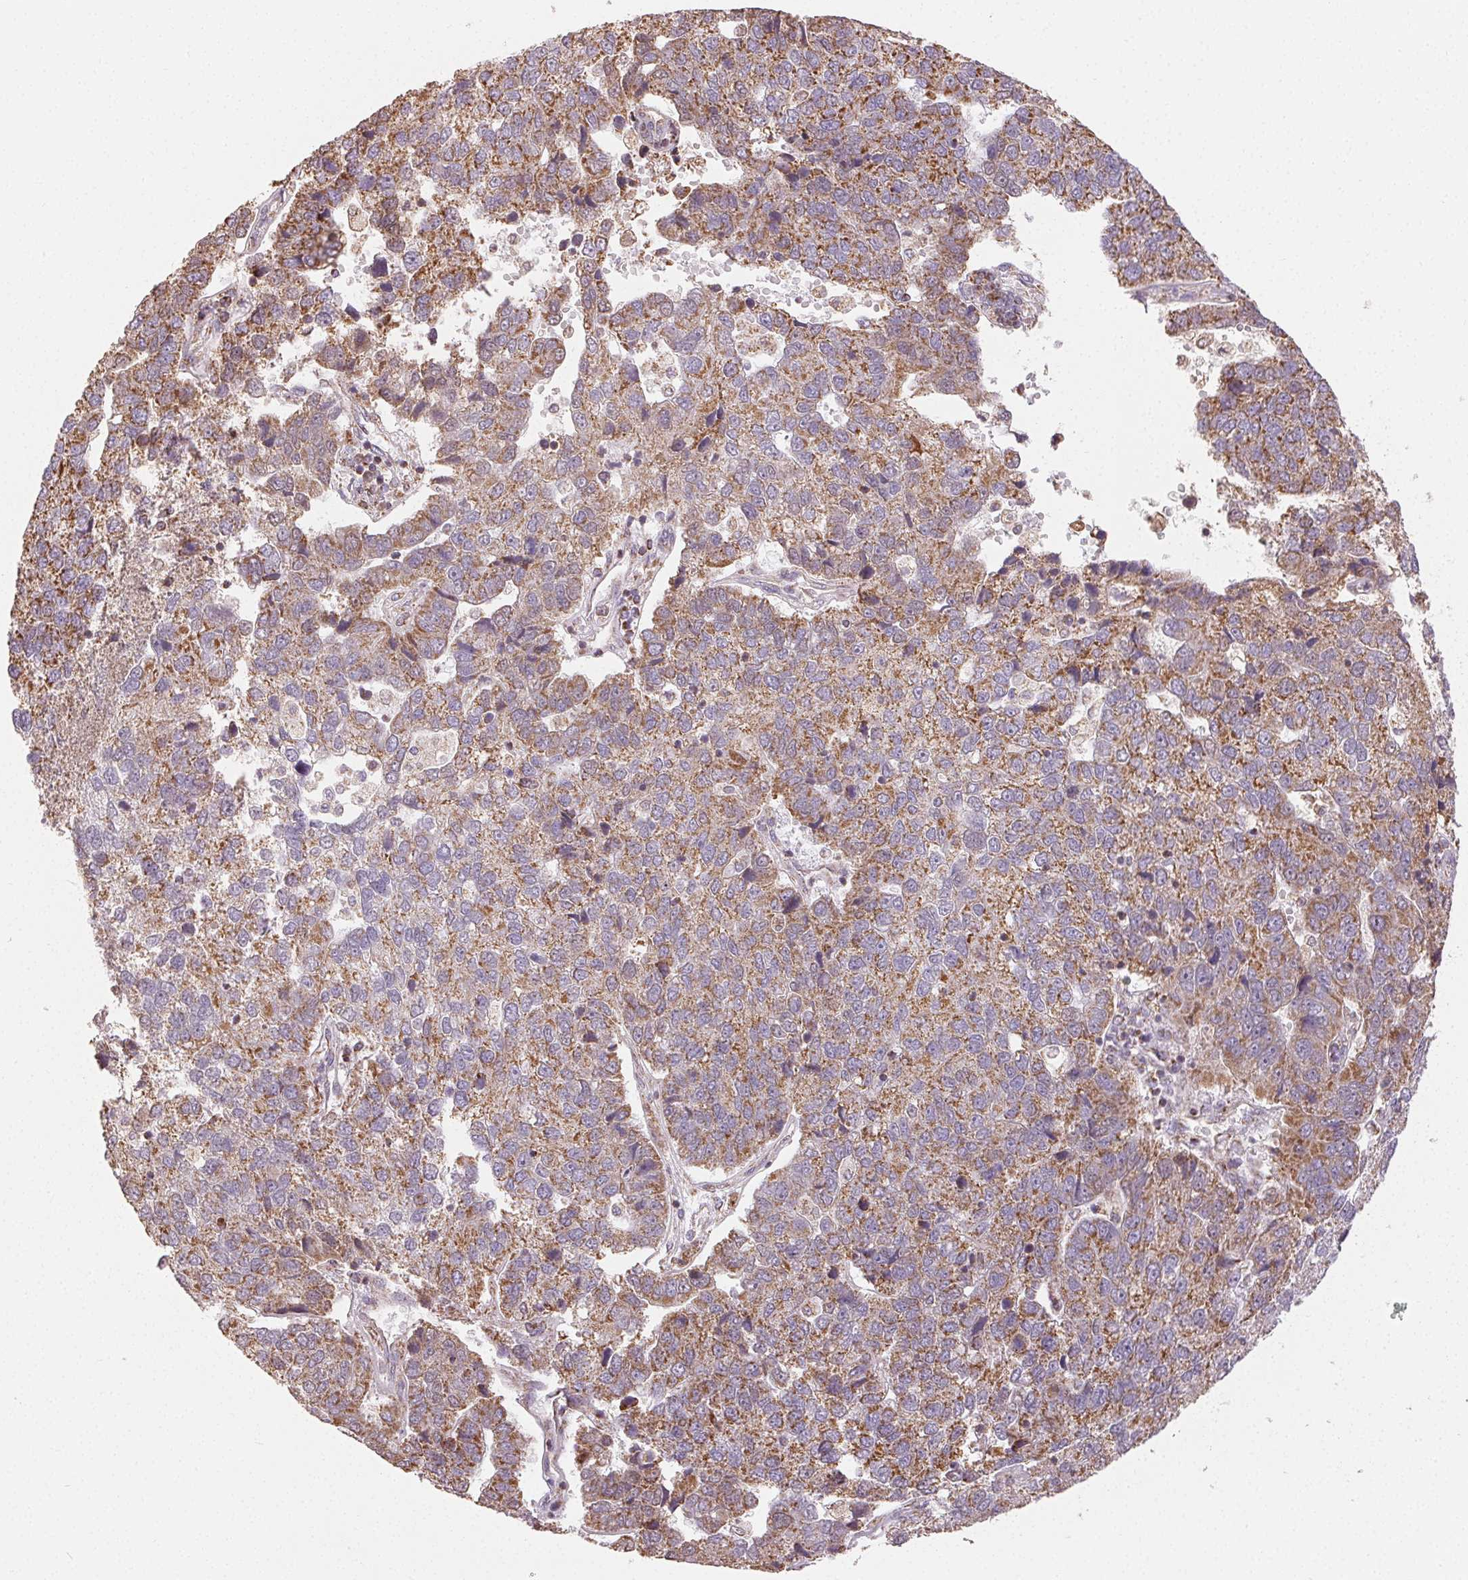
{"staining": {"intensity": "moderate", "quantity": ">75%", "location": "cytoplasmic/membranous"}, "tissue": "pancreatic cancer", "cell_type": "Tumor cells", "image_type": "cancer", "snomed": [{"axis": "morphology", "description": "Adenocarcinoma, NOS"}, {"axis": "topography", "description": "Pancreas"}], "caption": "Human pancreatic cancer stained for a protein (brown) reveals moderate cytoplasmic/membranous positive expression in approximately >75% of tumor cells.", "gene": "CLASP1", "patient": {"sex": "female", "age": 61}}